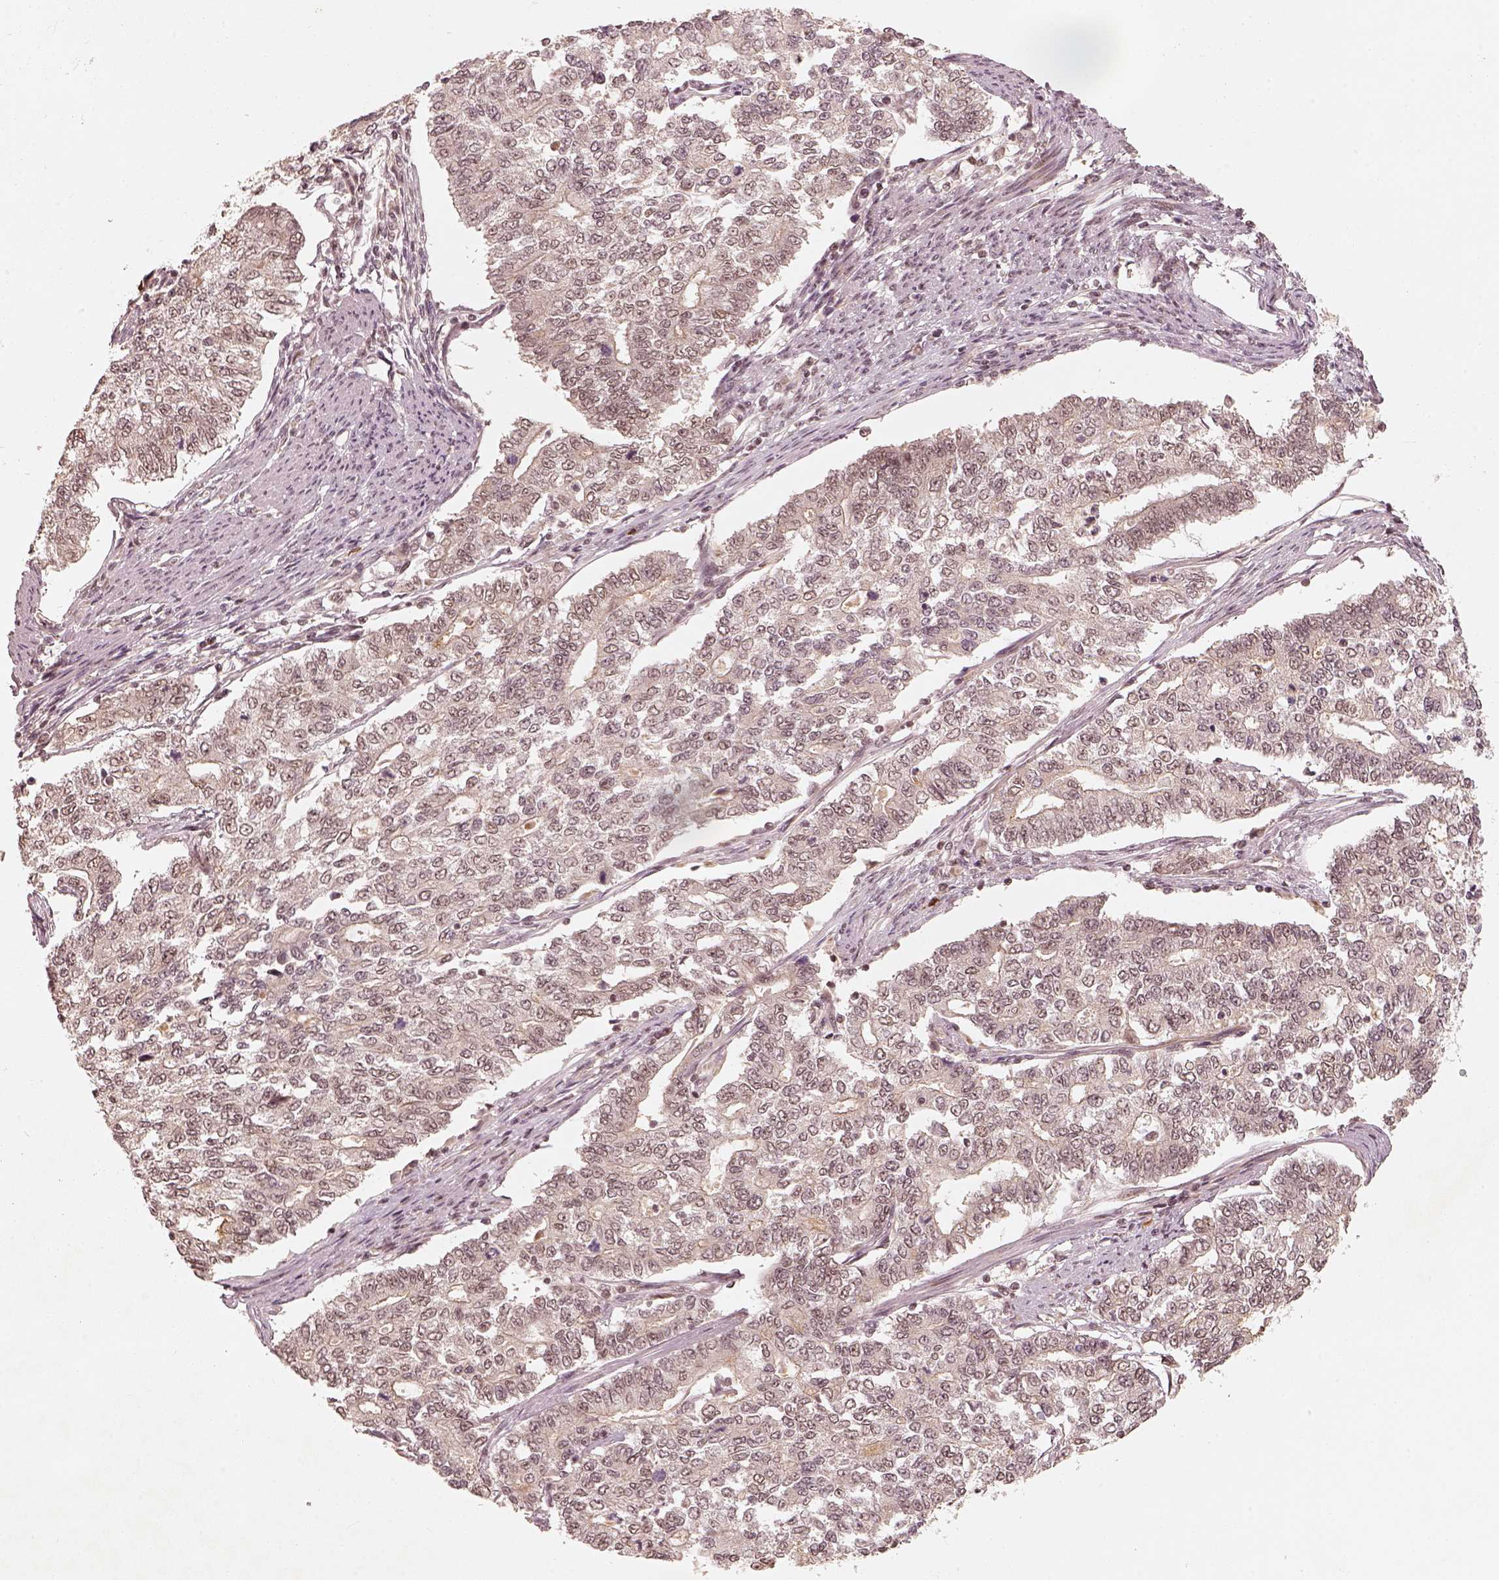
{"staining": {"intensity": "negative", "quantity": "none", "location": "none"}, "tissue": "endometrial cancer", "cell_type": "Tumor cells", "image_type": "cancer", "snomed": [{"axis": "morphology", "description": "Adenocarcinoma, NOS"}, {"axis": "topography", "description": "Uterus"}], "caption": "The histopathology image demonstrates no significant positivity in tumor cells of endometrial adenocarcinoma.", "gene": "GMEB2", "patient": {"sex": "female", "age": 59}}